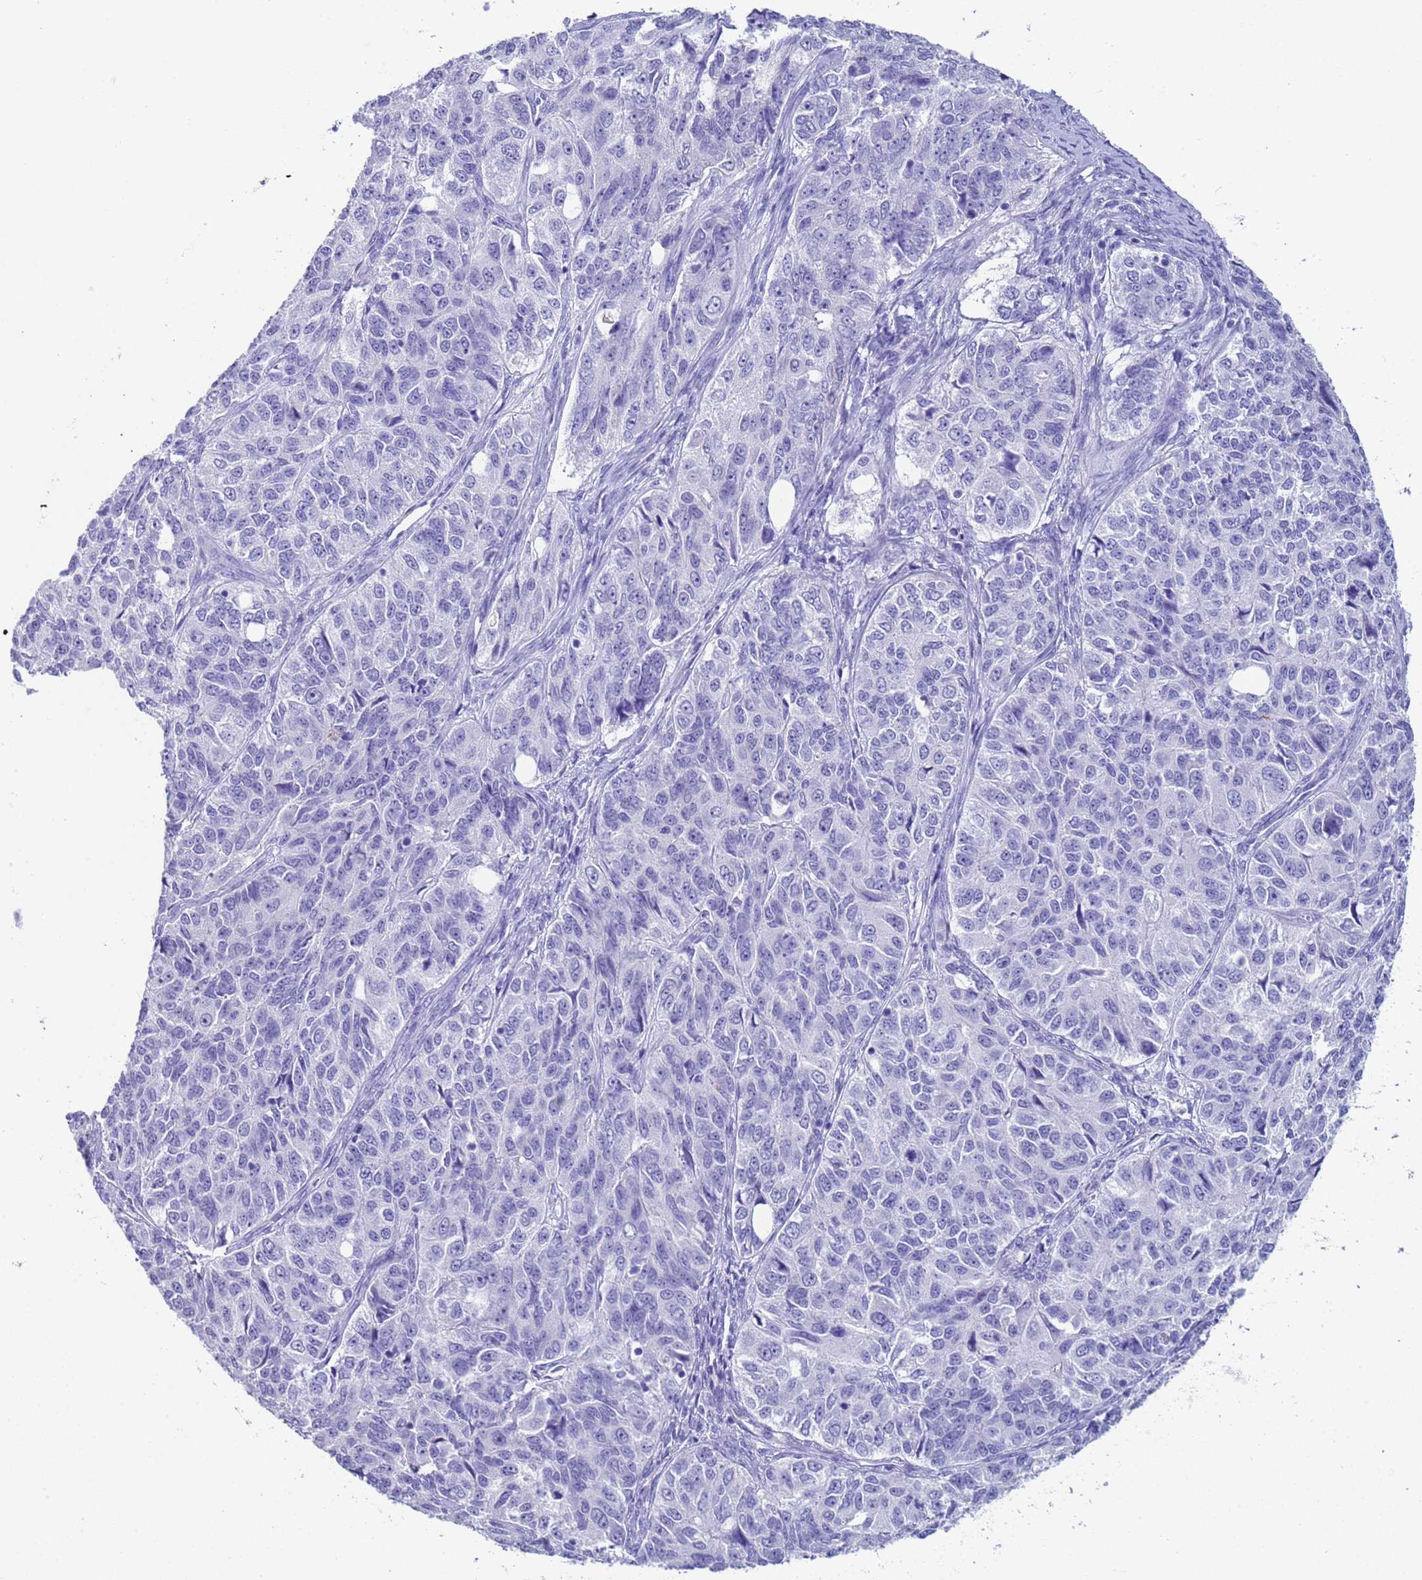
{"staining": {"intensity": "negative", "quantity": "none", "location": "none"}, "tissue": "ovarian cancer", "cell_type": "Tumor cells", "image_type": "cancer", "snomed": [{"axis": "morphology", "description": "Carcinoma, endometroid"}, {"axis": "topography", "description": "Ovary"}], "caption": "The IHC photomicrograph has no significant staining in tumor cells of endometroid carcinoma (ovarian) tissue.", "gene": "CKM", "patient": {"sex": "female", "age": 51}}